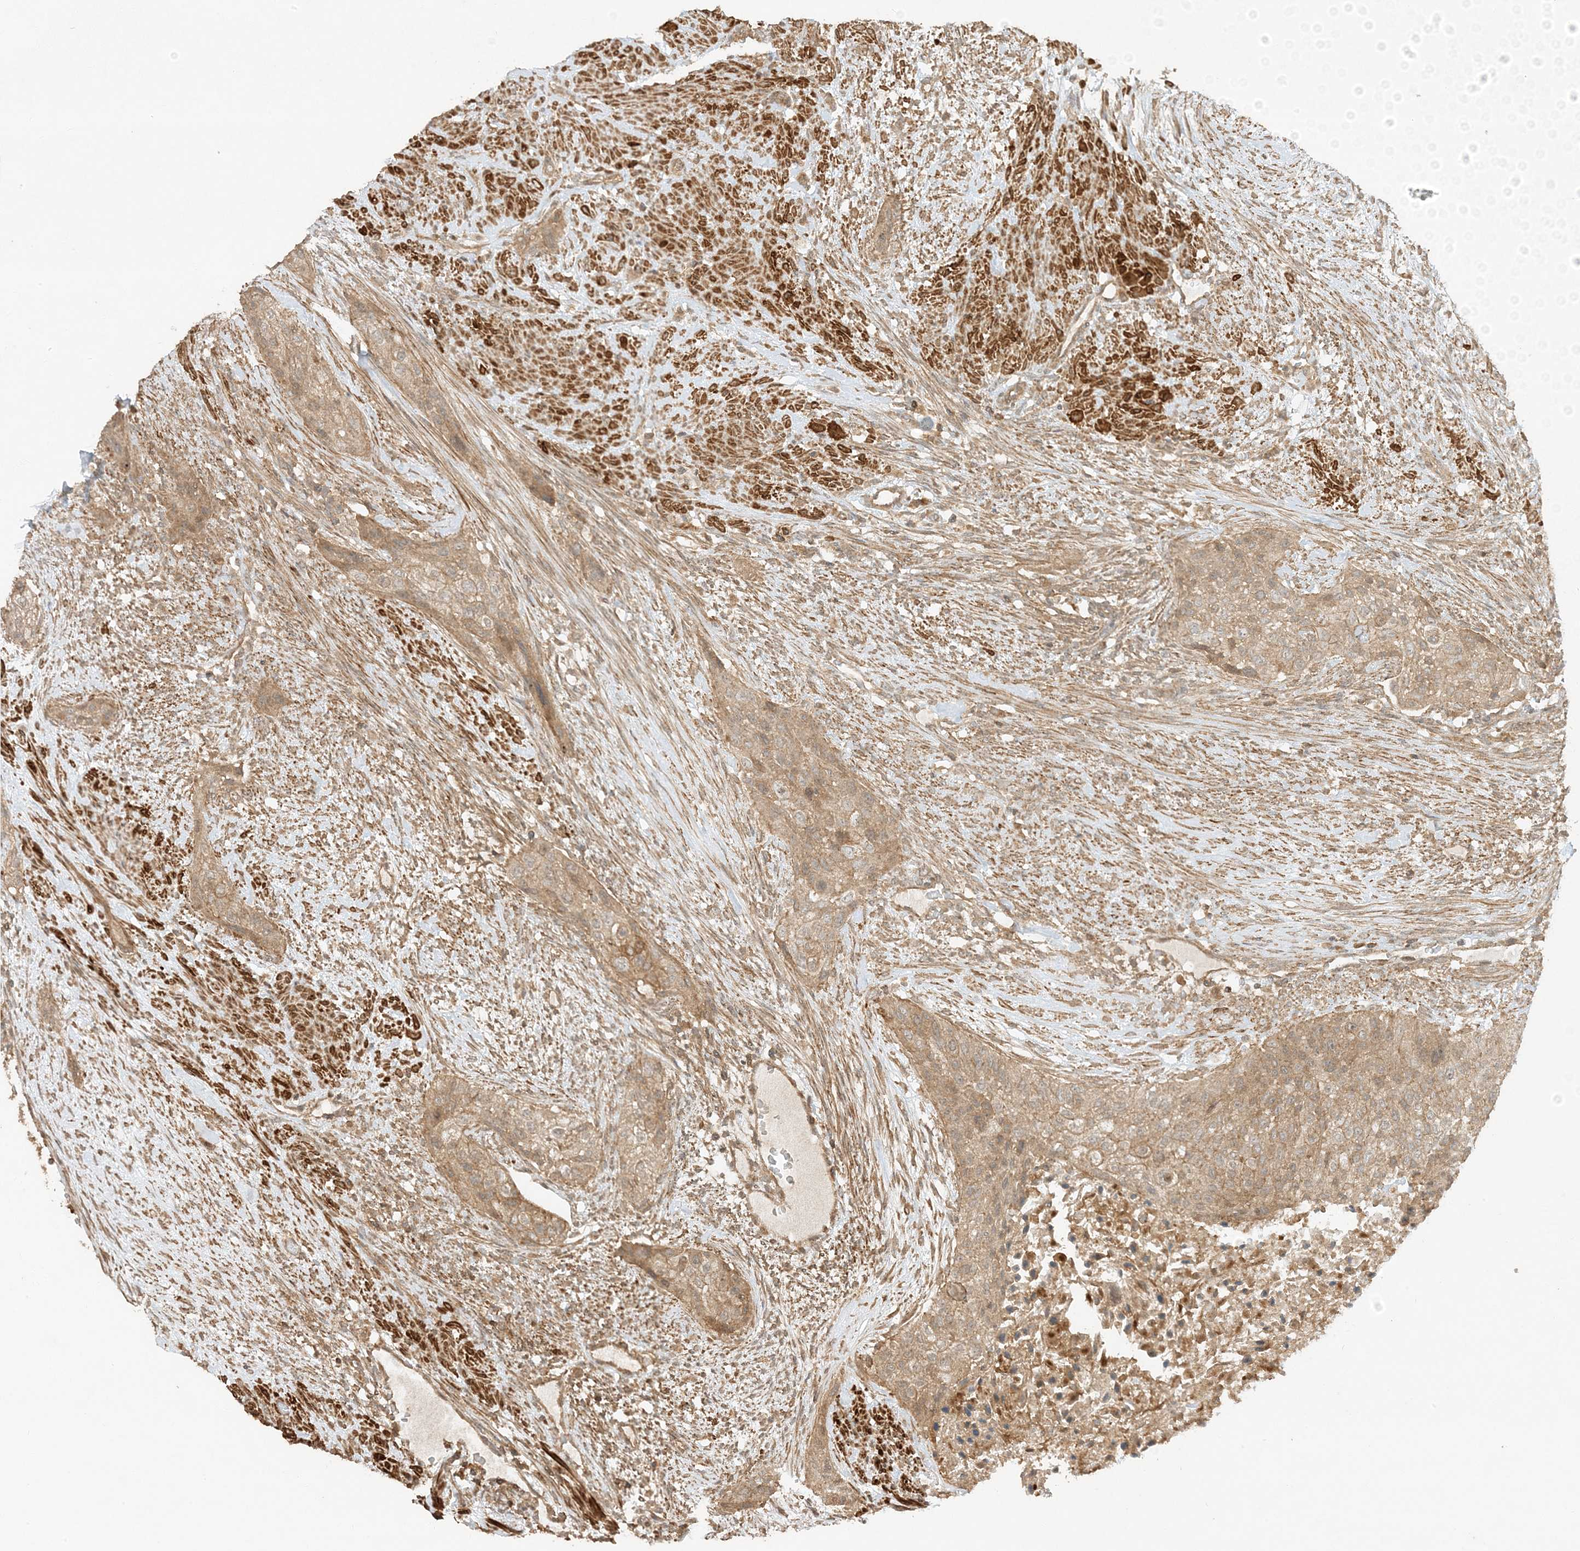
{"staining": {"intensity": "weak", "quantity": ">75%", "location": "cytoplasmic/membranous"}, "tissue": "urothelial cancer", "cell_type": "Tumor cells", "image_type": "cancer", "snomed": [{"axis": "morphology", "description": "Urothelial carcinoma, High grade"}, {"axis": "topography", "description": "Urinary bladder"}], "caption": "Urothelial carcinoma (high-grade) stained with a brown dye exhibits weak cytoplasmic/membranous positive staining in approximately >75% of tumor cells.", "gene": "XRN1", "patient": {"sex": "male", "age": 35}}